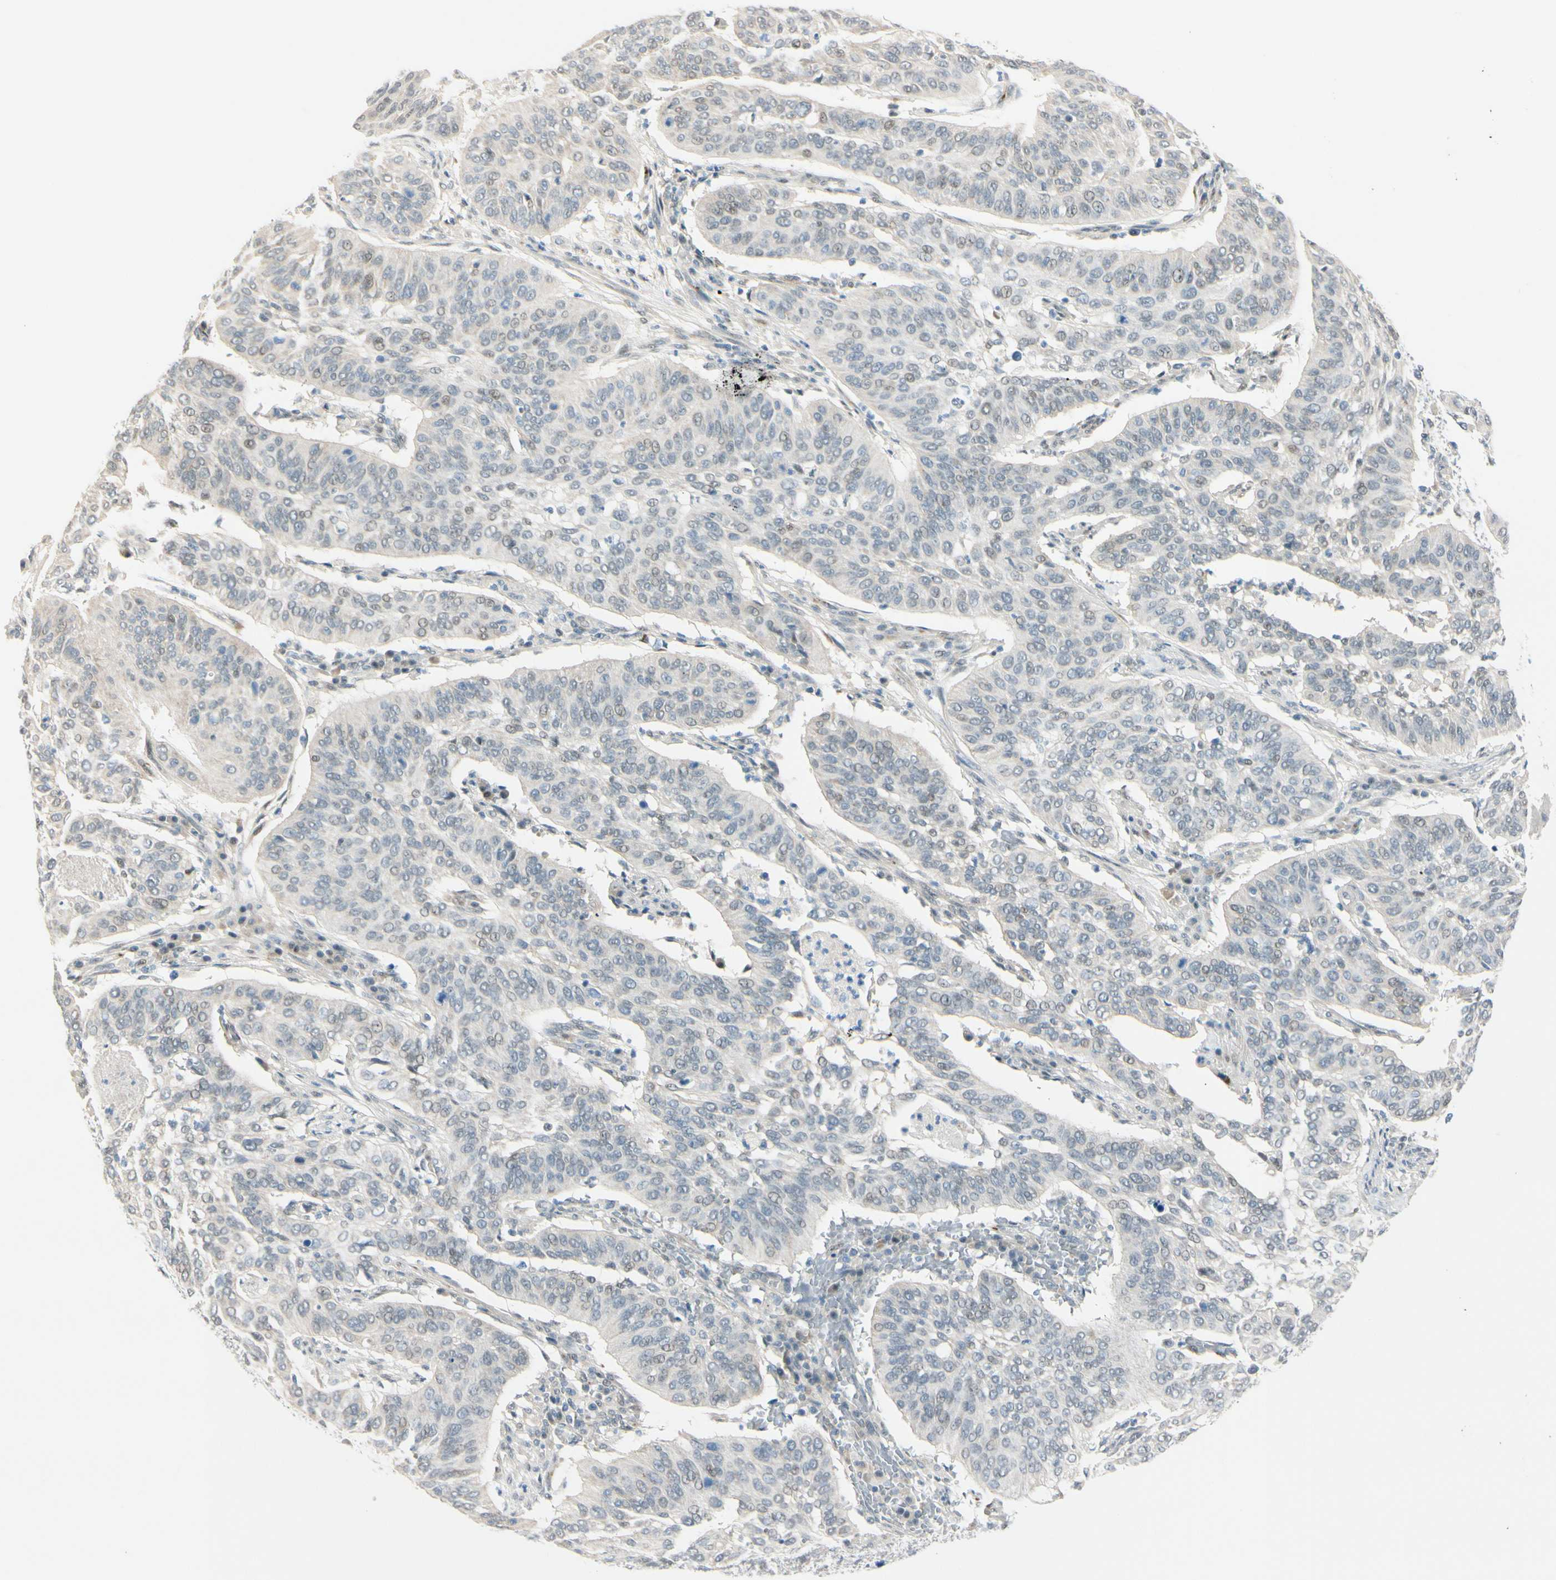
{"staining": {"intensity": "negative", "quantity": "none", "location": "none"}, "tissue": "cervical cancer", "cell_type": "Tumor cells", "image_type": "cancer", "snomed": [{"axis": "morphology", "description": "Squamous cell carcinoma, NOS"}, {"axis": "topography", "description": "Cervix"}], "caption": "IHC of squamous cell carcinoma (cervical) shows no expression in tumor cells. The staining was performed using DAB (3,3'-diaminobenzidine) to visualize the protein expression in brown, while the nuclei were stained in blue with hematoxylin (Magnification: 20x).", "gene": "B4GALNT1", "patient": {"sex": "female", "age": 39}}